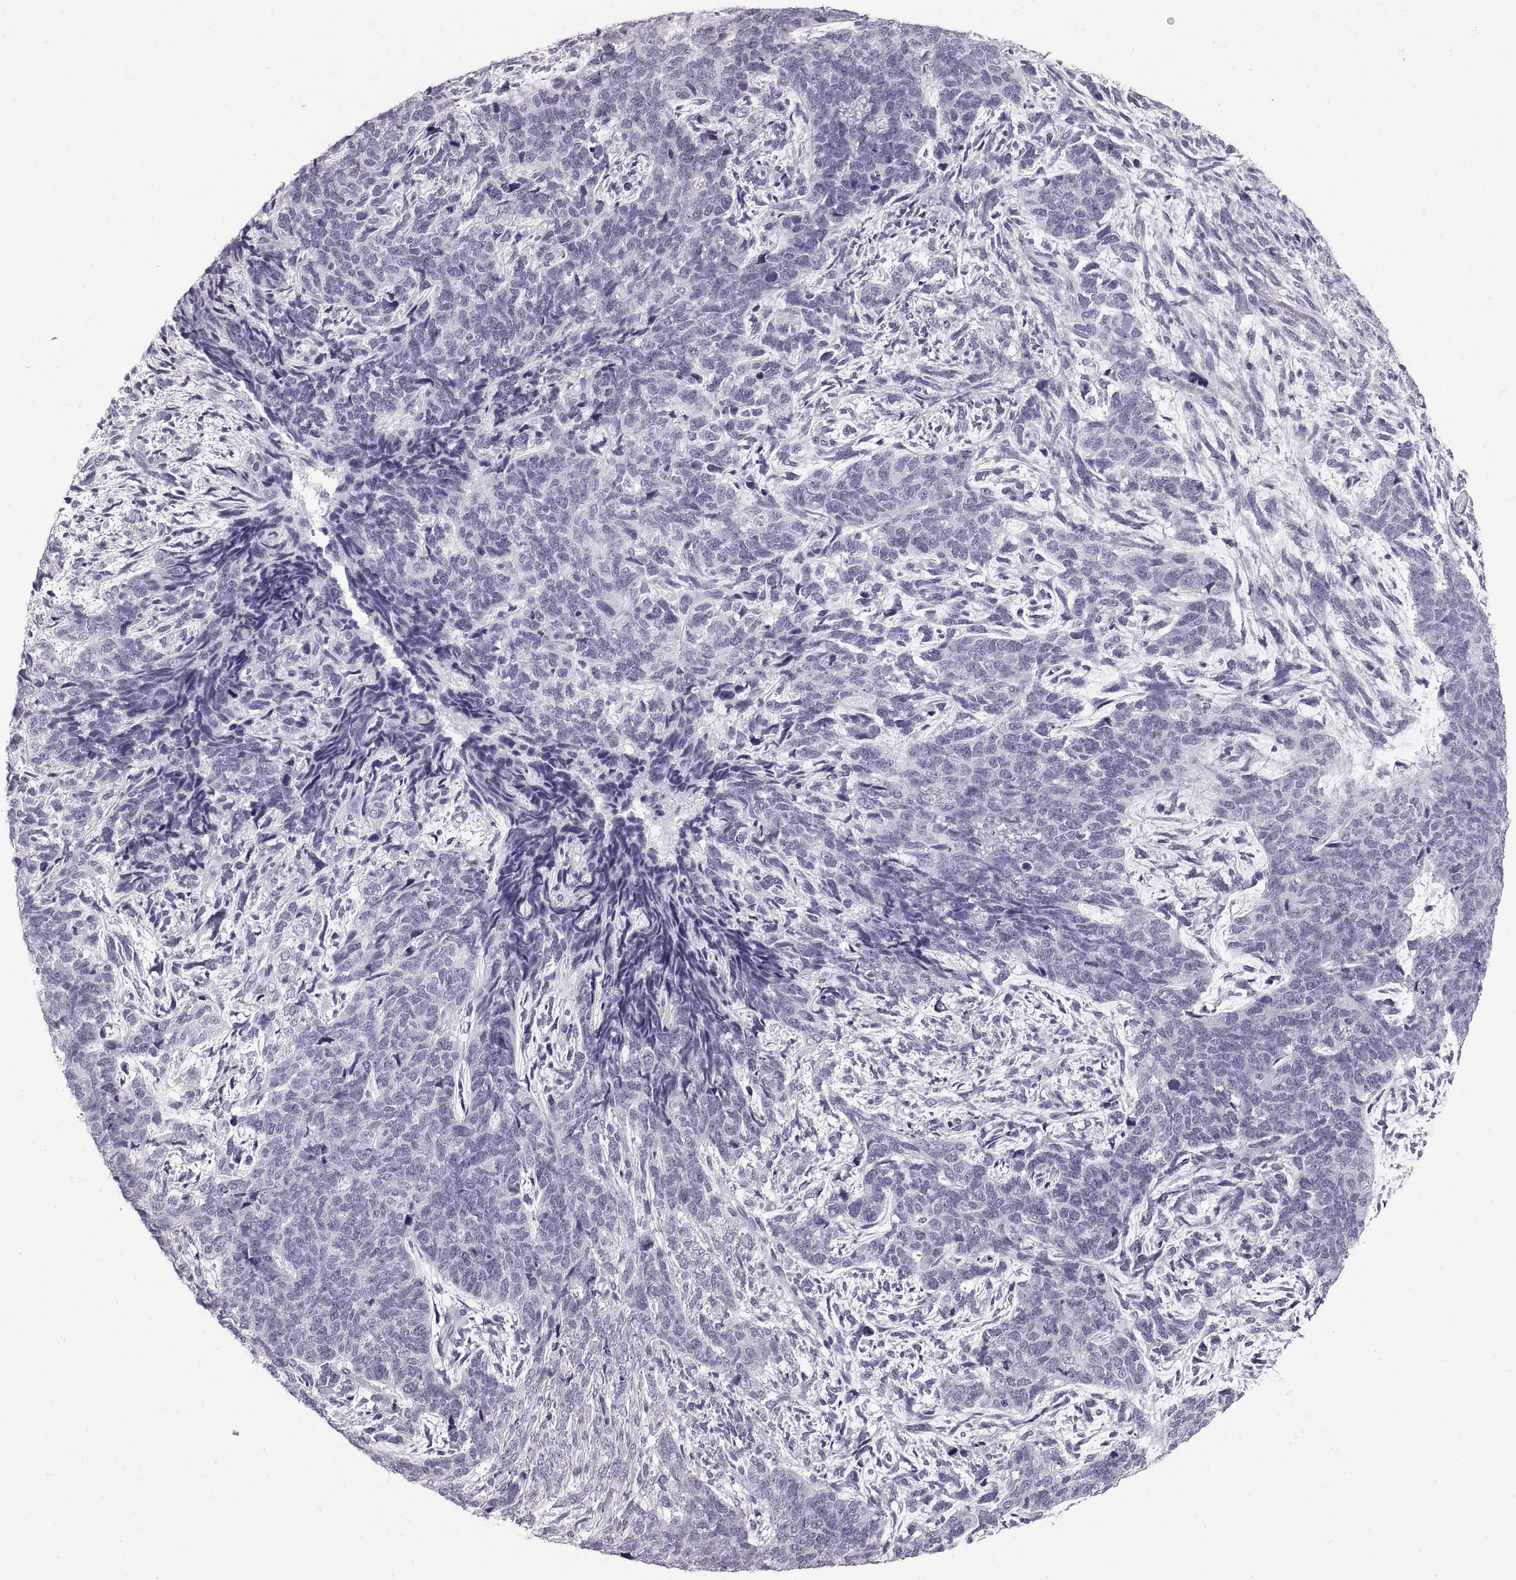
{"staining": {"intensity": "negative", "quantity": "none", "location": "none"}, "tissue": "cervical cancer", "cell_type": "Tumor cells", "image_type": "cancer", "snomed": [{"axis": "morphology", "description": "Squamous cell carcinoma, NOS"}, {"axis": "topography", "description": "Cervix"}], "caption": "Immunohistochemical staining of human squamous cell carcinoma (cervical) shows no significant expression in tumor cells.", "gene": "CRYAA", "patient": {"sex": "female", "age": 63}}